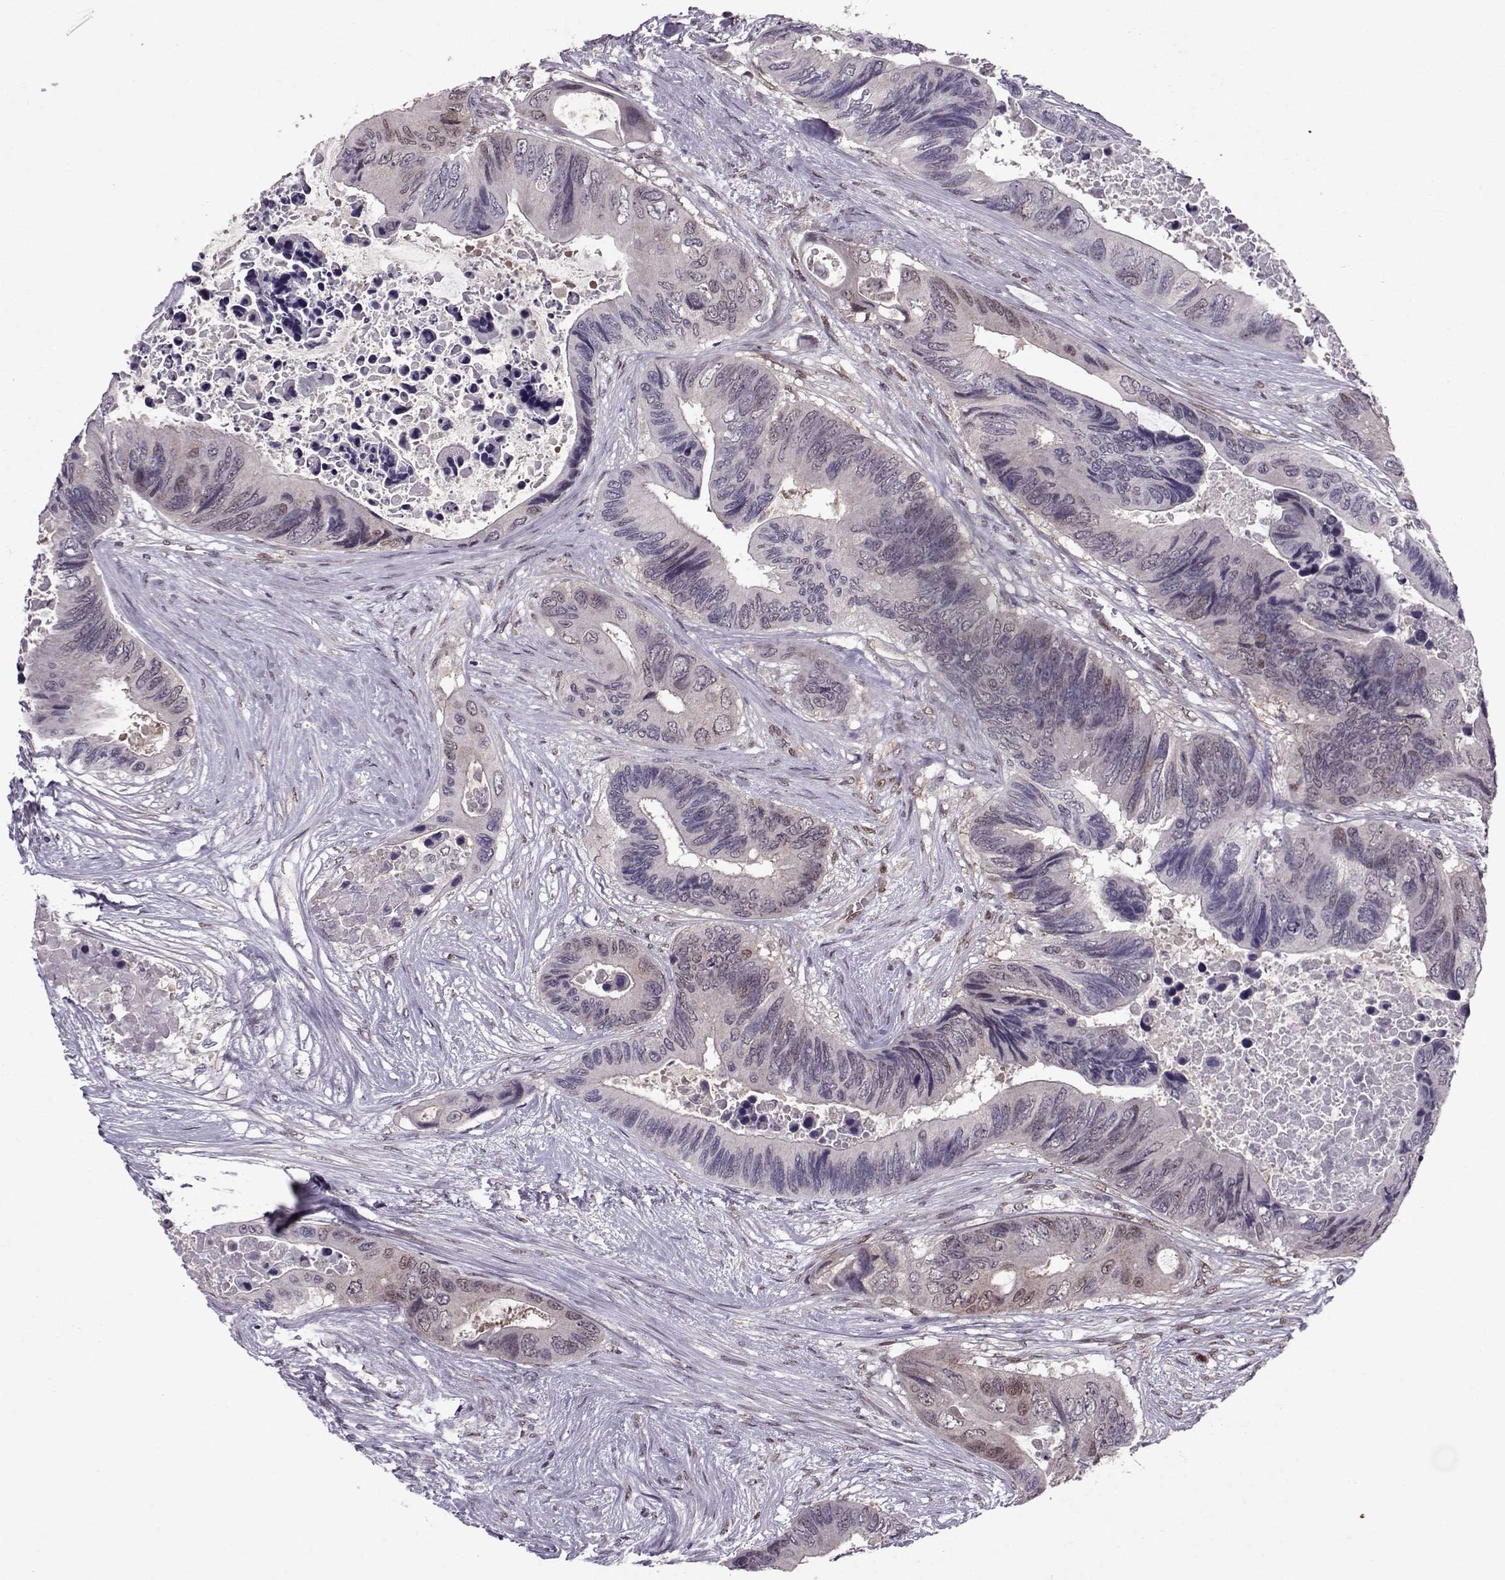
{"staining": {"intensity": "weak", "quantity": "<25%", "location": "nuclear"}, "tissue": "colorectal cancer", "cell_type": "Tumor cells", "image_type": "cancer", "snomed": [{"axis": "morphology", "description": "Adenocarcinoma, NOS"}, {"axis": "topography", "description": "Rectum"}], "caption": "Immunohistochemical staining of human colorectal cancer (adenocarcinoma) displays no significant positivity in tumor cells. (Stains: DAB (3,3'-diaminobenzidine) IHC with hematoxylin counter stain, Microscopy: brightfield microscopy at high magnification).", "gene": "CDK4", "patient": {"sex": "male", "age": 63}}